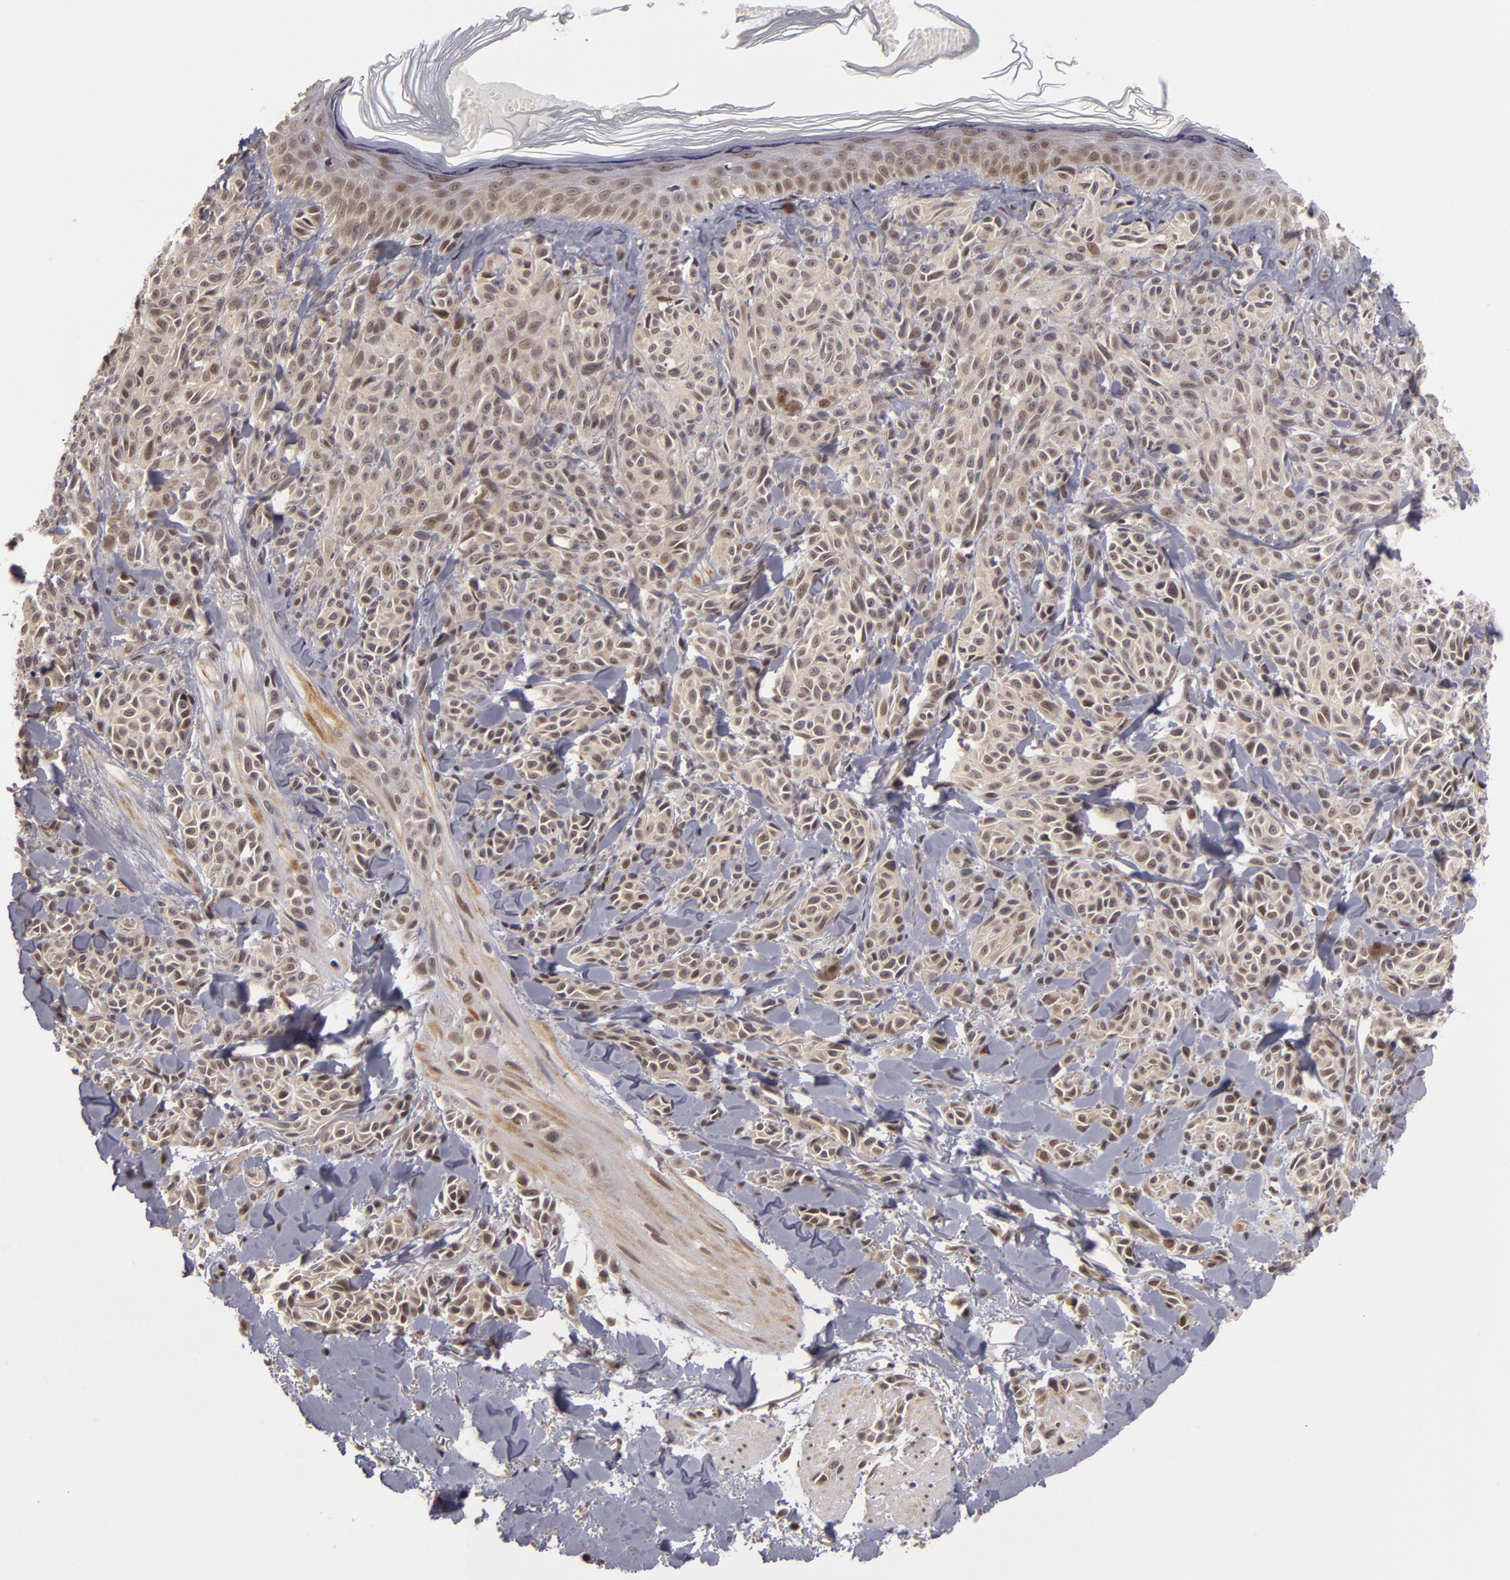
{"staining": {"intensity": "weak", "quantity": "25%-75%", "location": "nuclear"}, "tissue": "melanoma", "cell_type": "Tumor cells", "image_type": "cancer", "snomed": [{"axis": "morphology", "description": "Malignant melanoma, NOS"}, {"axis": "topography", "description": "Skin"}], "caption": "Weak nuclear positivity is appreciated in about 25%-75% of tumor cells in melanoma.", "gene": "ZNF133", "patient": {"sex": "female", "age": 73}}